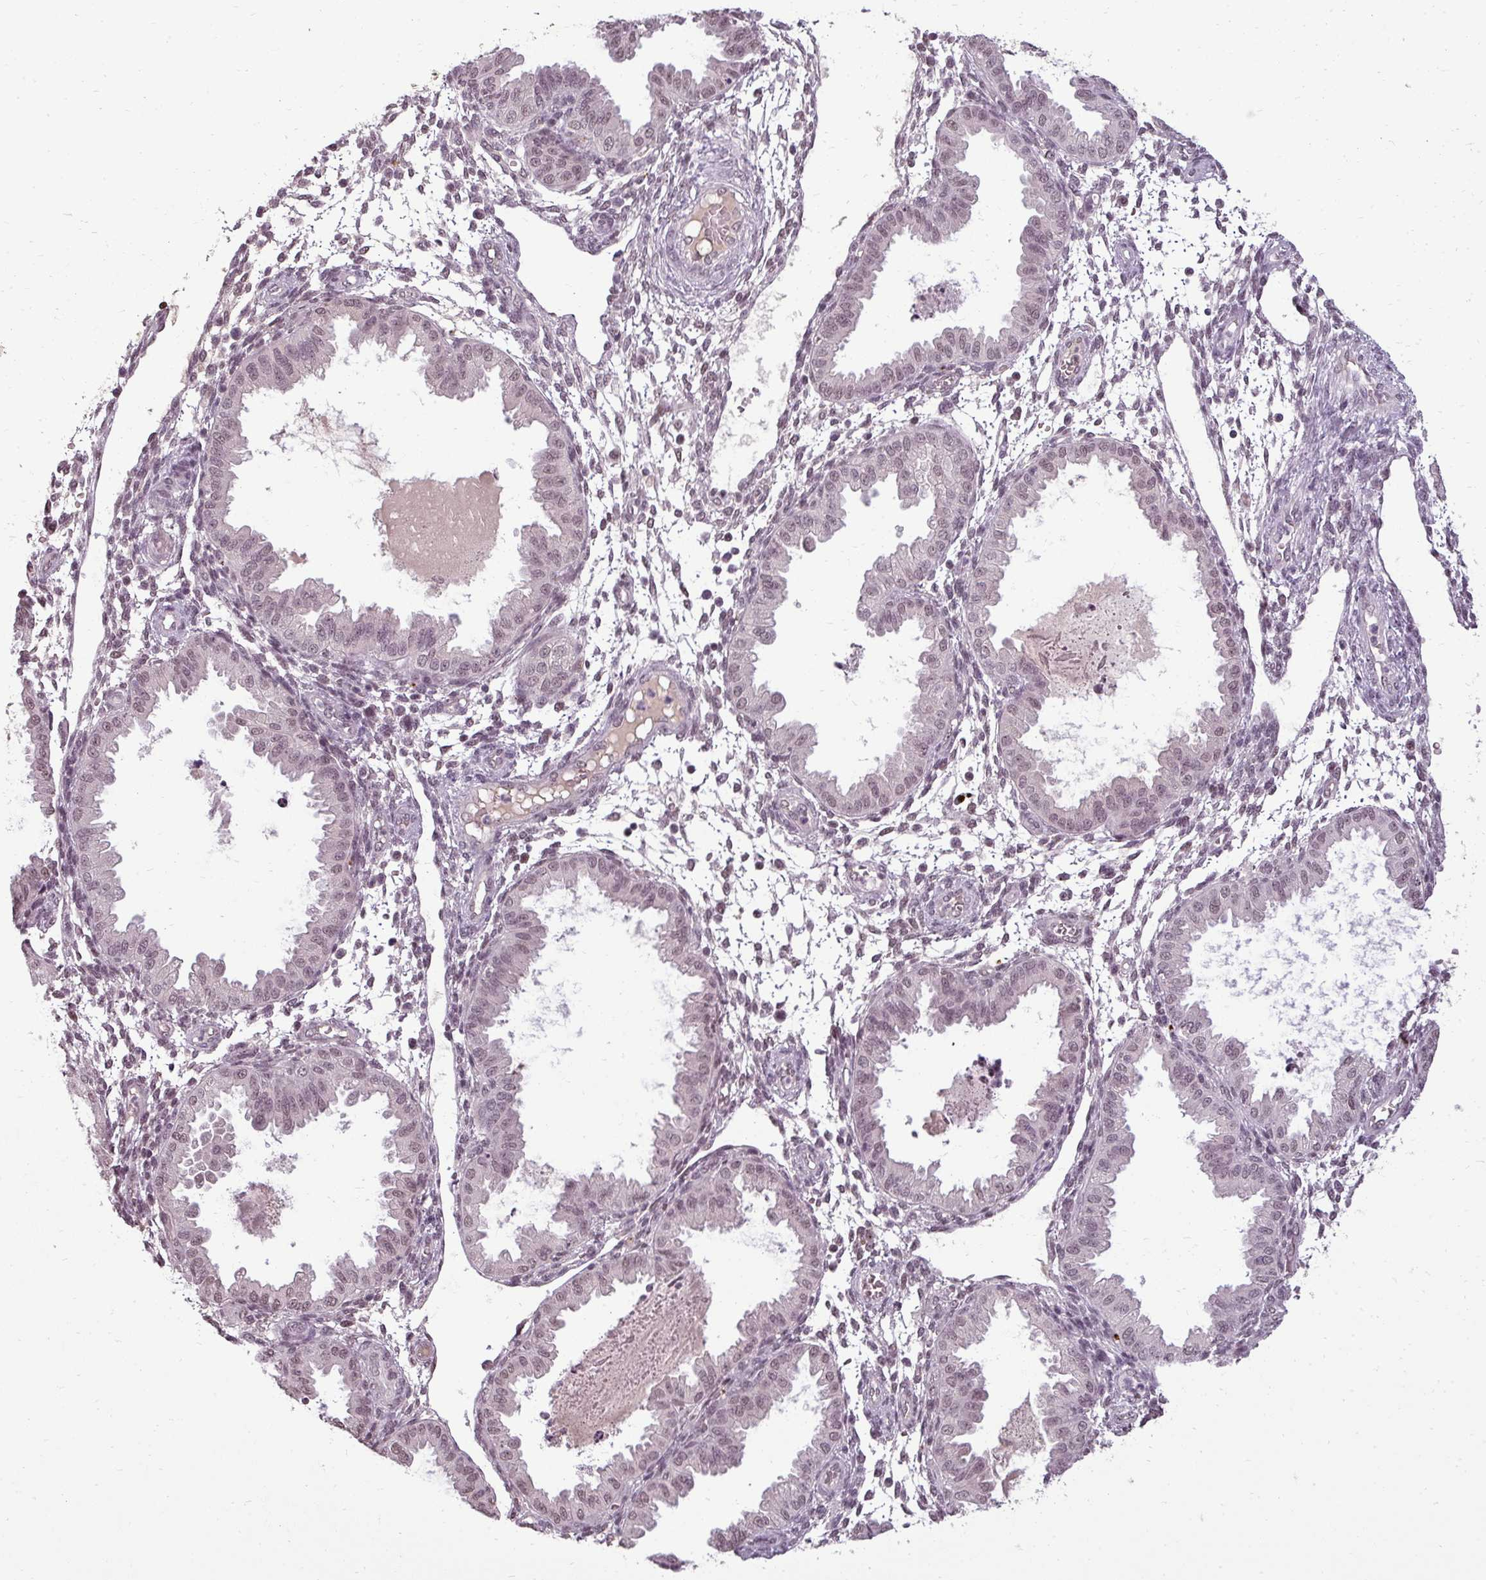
{"staining": {"intensity": "moderate", "quantity": "25%-75%", "location": "nuclear"}, "tissue": "endometrium", "cell_type": "Cells in endometrial stroma", "image_type": "normal", "snomed": [{"axis": "morphology", "description": "Normal tissue, NOS"}, {"axis": "topography", "description": "Endometrium"}], "caption": "Immunohistochemical staining of unremarkable human endometrium reveals medium levels of moderate nuclear staining in approximately 25%-75% of cells in endometrial stroma.", "gene": "BCAS3", "patient": {"sex": "female", "age": 33}}